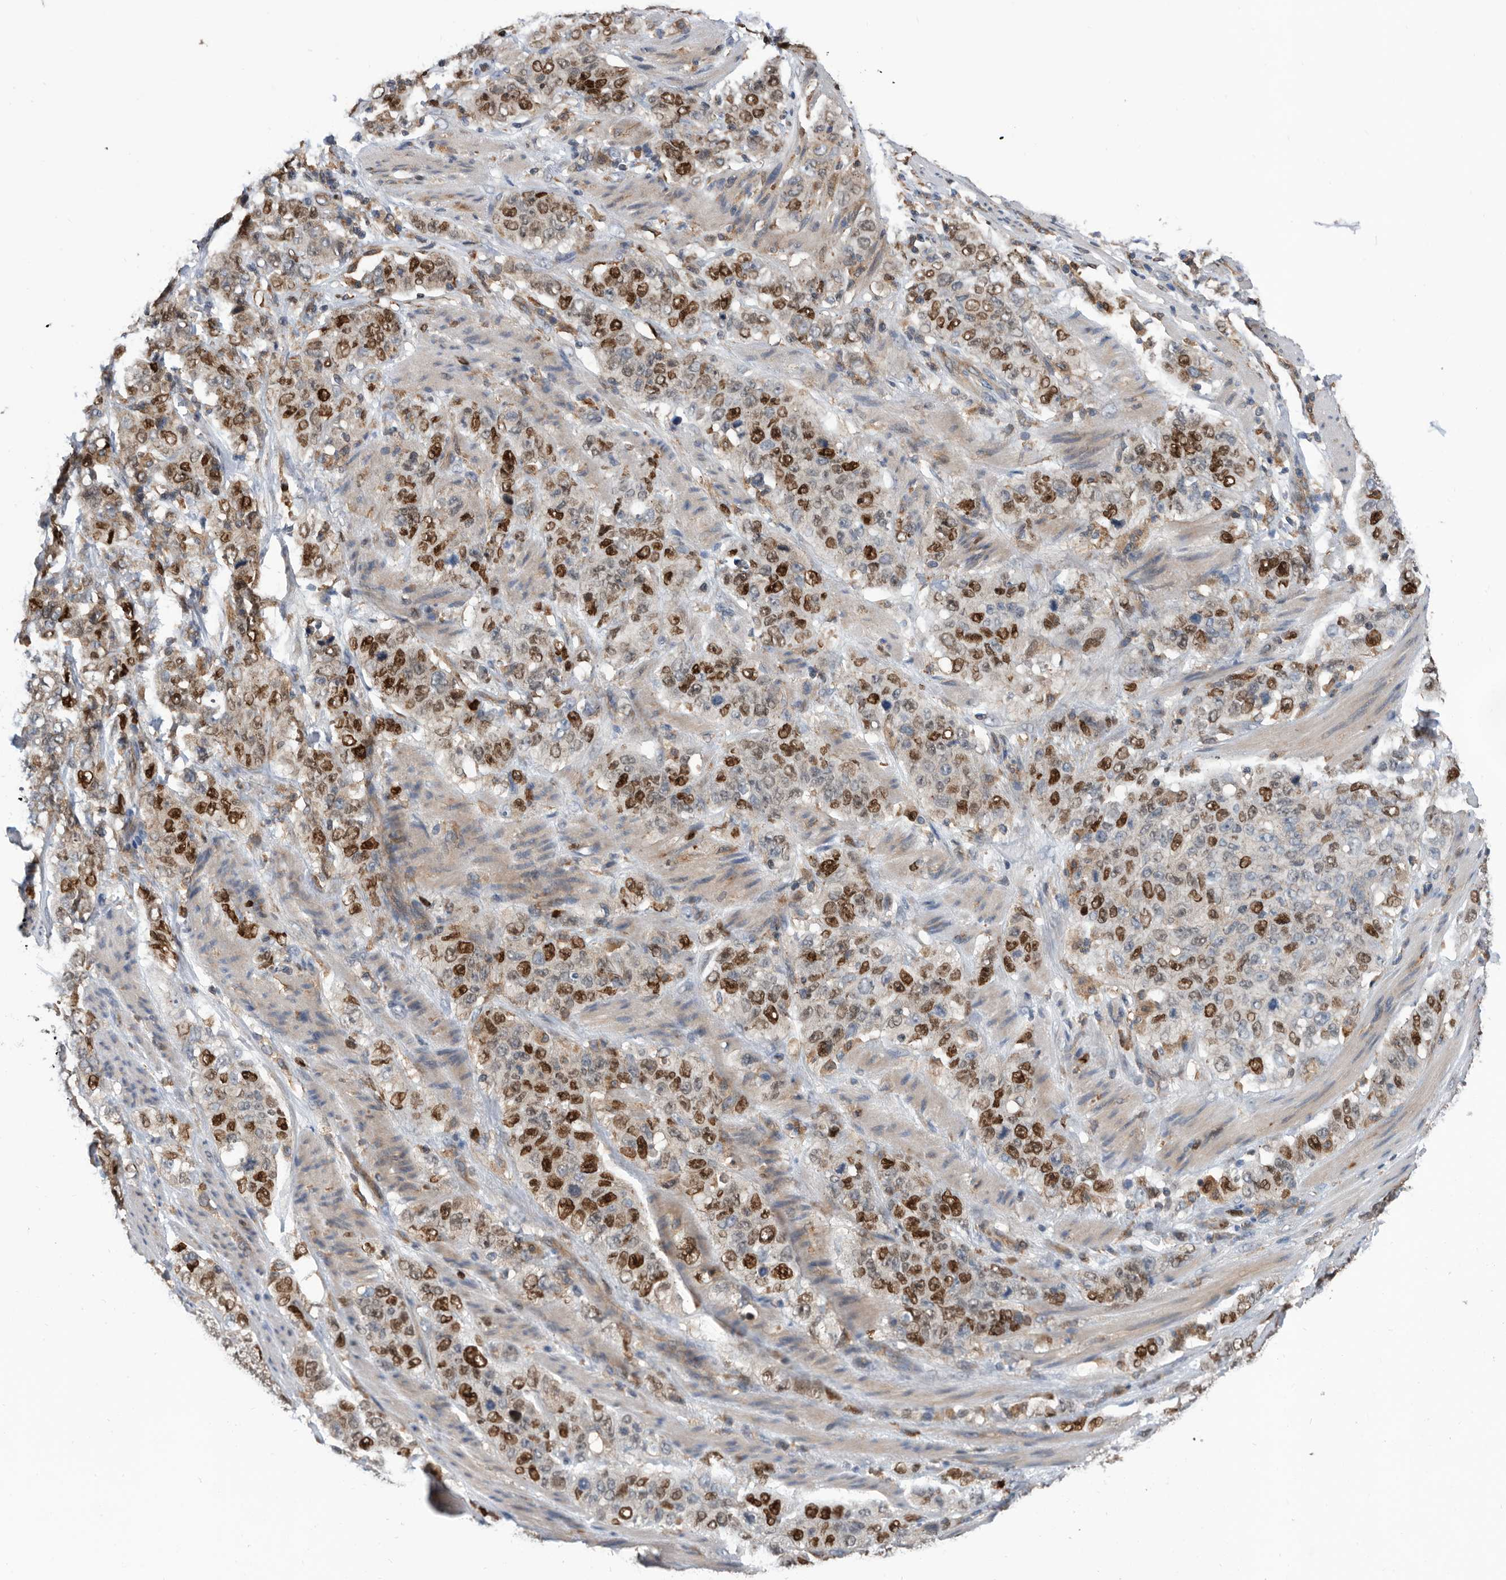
{"staining": {"intensity": "strong", "quantity": ">75%", "location": "nuclear"}, "tissue": "stomach cancer", "cell_type": "Tumor cells", "image_type": "cancer", "snomed": [{"axis": "morphology", "description": "Adenocarcinoma, NOS"}, {"axis": "topography", "description": "Stomach"}], "caption": "IHC (DAB) staining of stomach cancer (adenocarcinoma) shows strong nuclear protein staining in about >75% of tumor cells.", "gene": "ATAD2", "patient": {"sex": "male", "age": 48}}